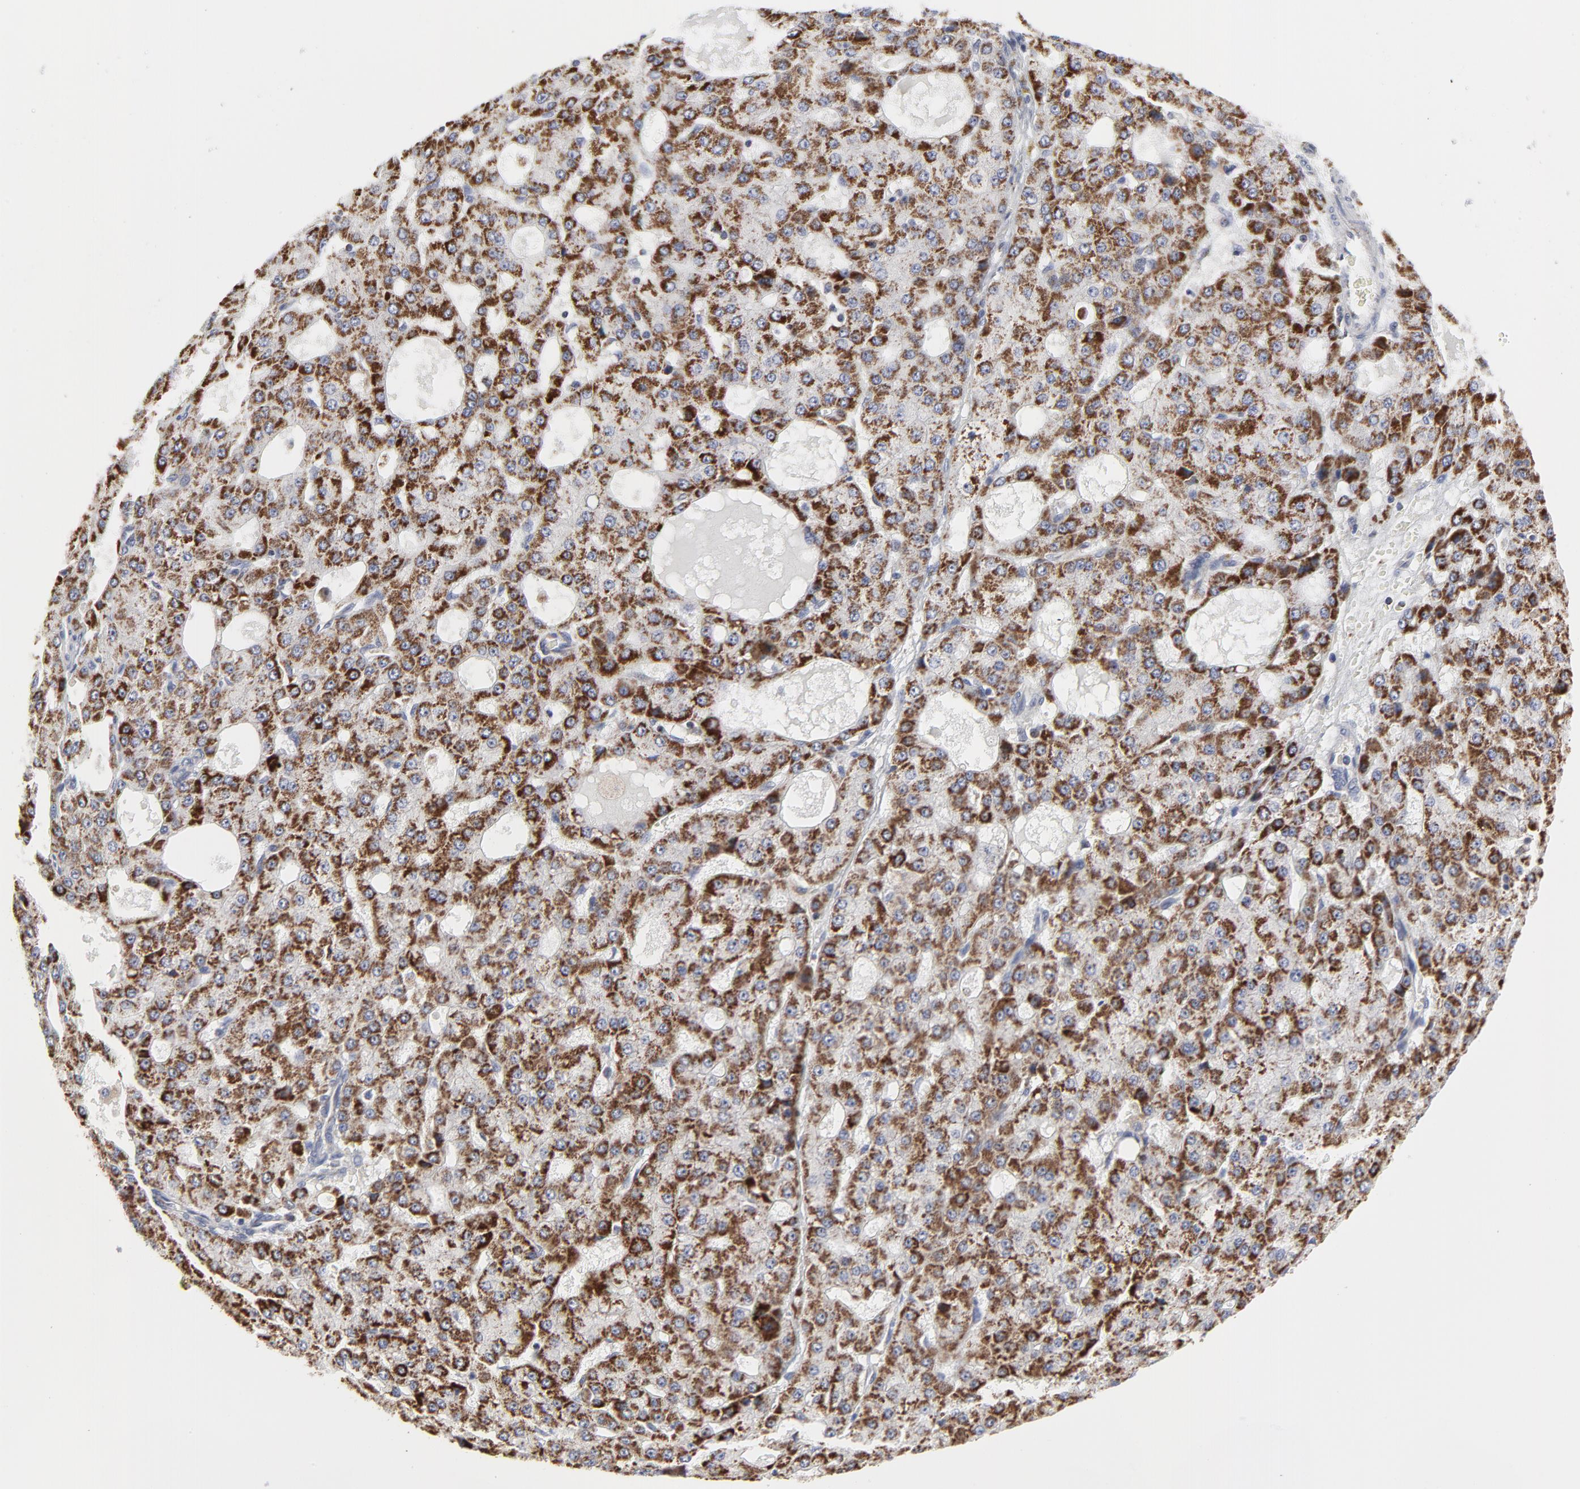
{"staining": {"intensity": "moderate", "quantity": ">75%", "location": "cytoplasmic/membranous"}, "tissue": "liver cancer", "cell_type": "Tumor cells", "image_type": "cancer", "snomed": [{"axis": "morphology", "description": "Carcinoma, Hepatocellular, NOS"}, {"axis": "topography", "description": "Liver"}], "caption": "Protein expression analysis of liver cancer exhibits moderate cytoplasmic/membranous staining in about >75% of tumor cells.", "gene": "TXNRD2", "patient": {"sex": "male", "age": 47}}